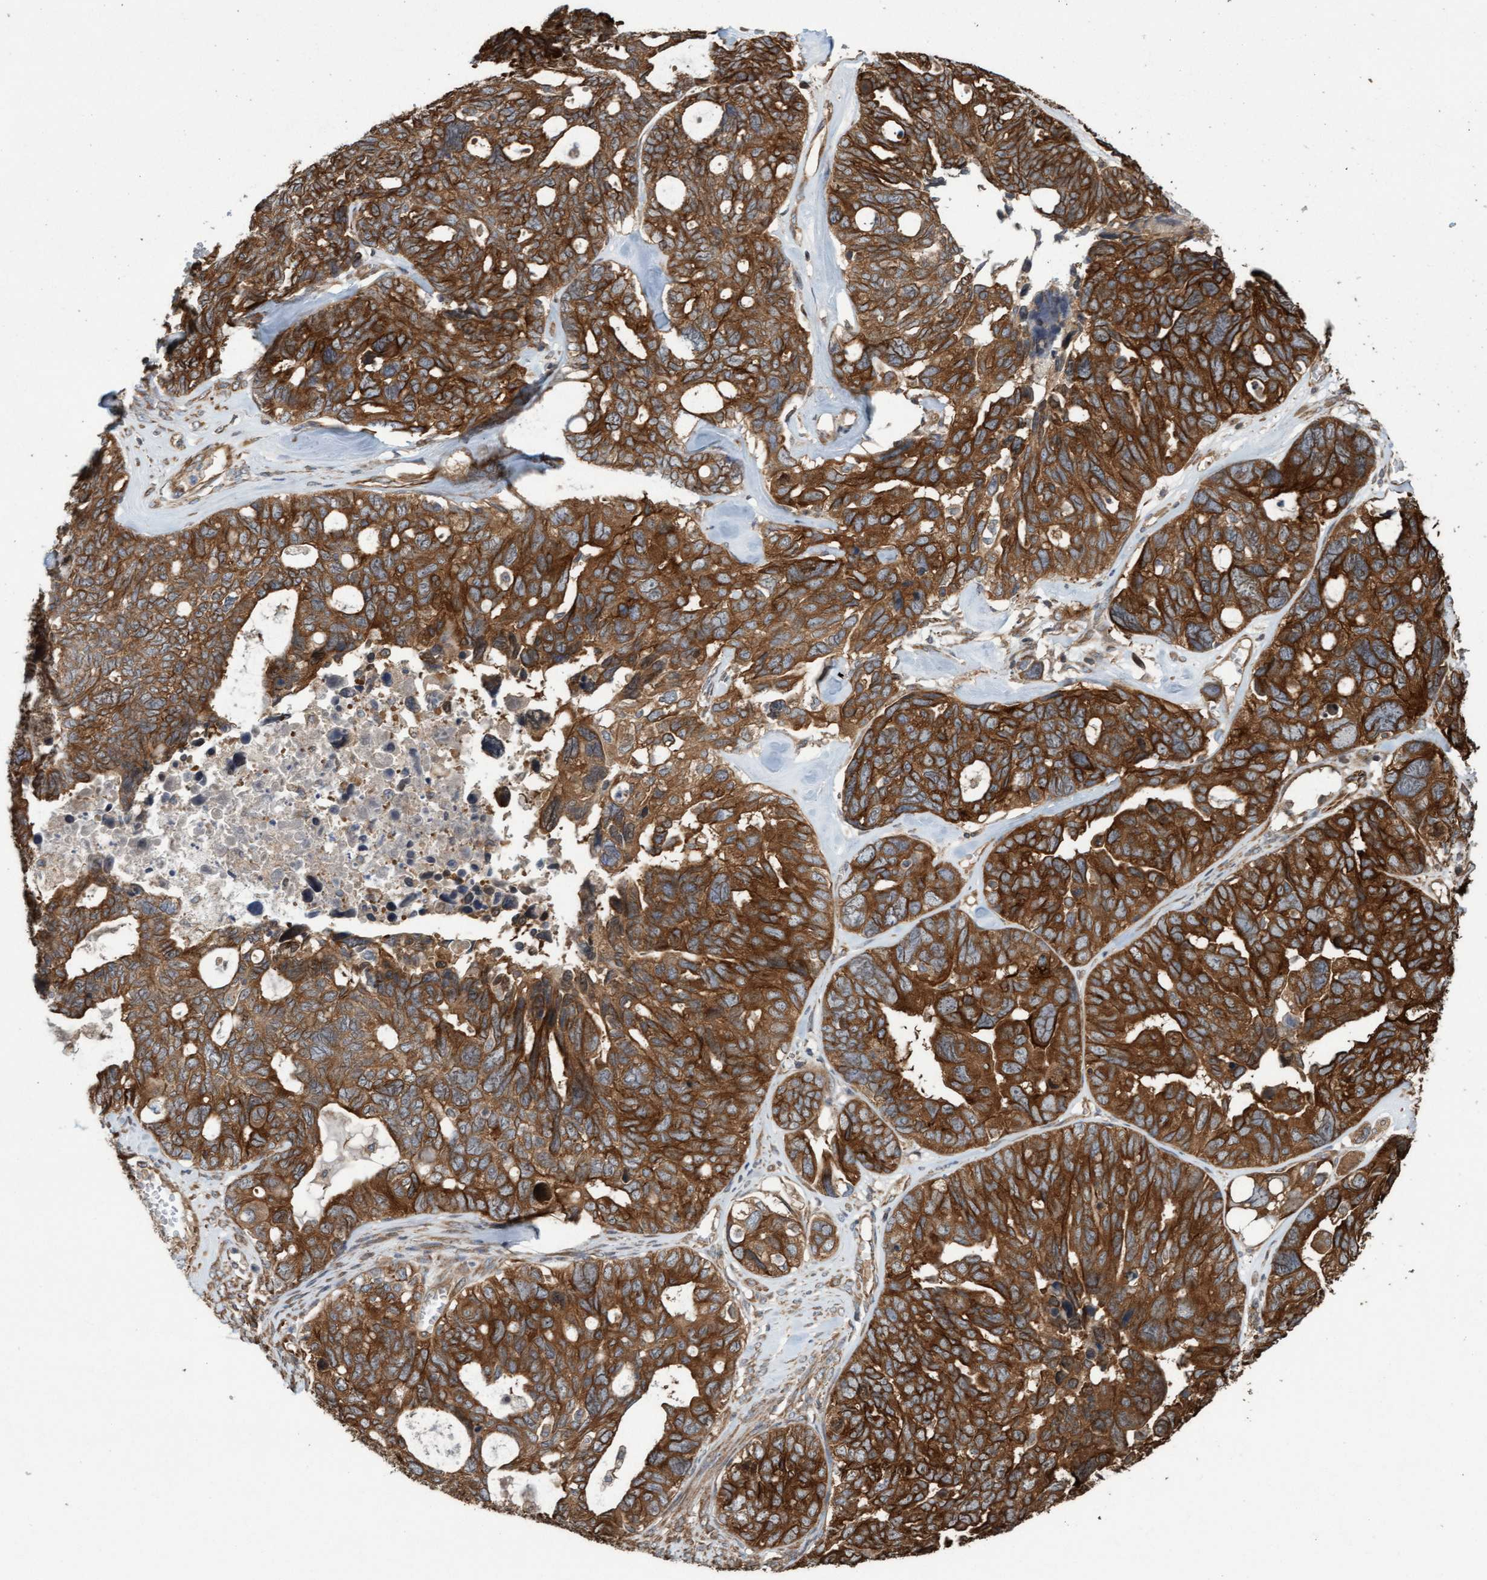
{"staining": {"intensity": "strong", "quantity": ">75%", "location": "cytoplasmic/membranous"}, "tissue": "ovarian cancer", "cell_type": "Tumor cells", "image_type": "cancer", "snomed": [{"axis": "morphology", "description": "Cystadenocarcinoma, serous, NOS"}, {"axis": "topography", "description": "Ovary"}], "caption": "Immunohistochemical staining of ovarian cancer reveals strong cytoplasmic/membranous protein expression in approximately >75% of tumor cells.", "gene": "CDC42EP4", "patient": {"sex": "female", "age": 79}}